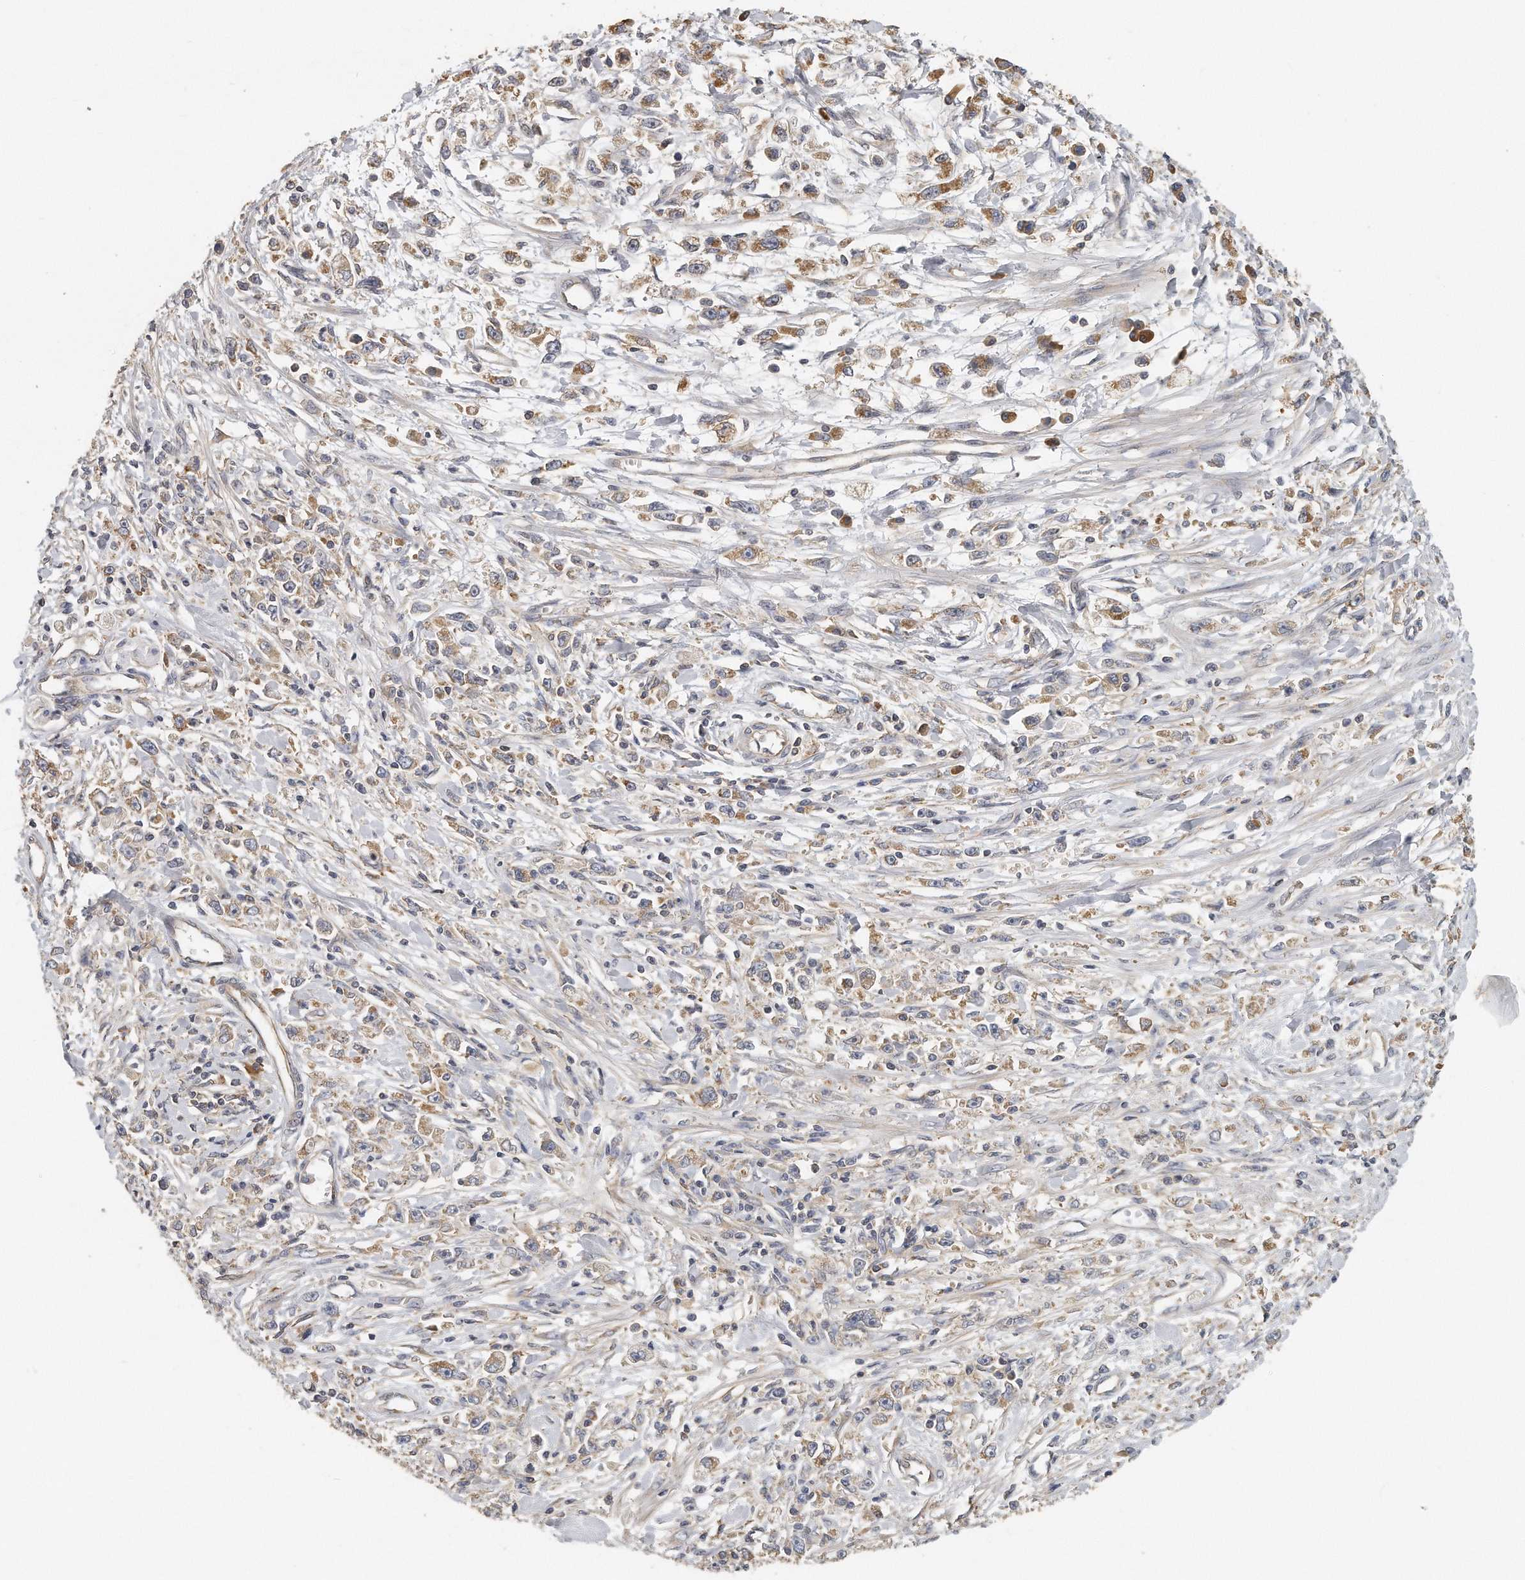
{"staining": {"intensity": "moderate", "quantity": "<25%", "location": "cytoplasmic/membranous"}, "tissue": "stomach cancer", "cell_type": "Tumor cells", "image_type": "cancer", "snomed": [{"axis": "morphology", "description": "Adenocarcinoma, NOS"}, {"axis": "topography", "description": "Stomach"}], "caption": "Protein expression analysis of stomach cancer (adenocarcinoma) displays moderate cytoplasmic/membranous positivity in approximately <25% of tumor cells. (DAB (3,3'-diaminobenzidine) IHC with brightfield microscopy, high magnification).", "gene": "EIF3I", "patient": {"sex": "female", "age": 59}}